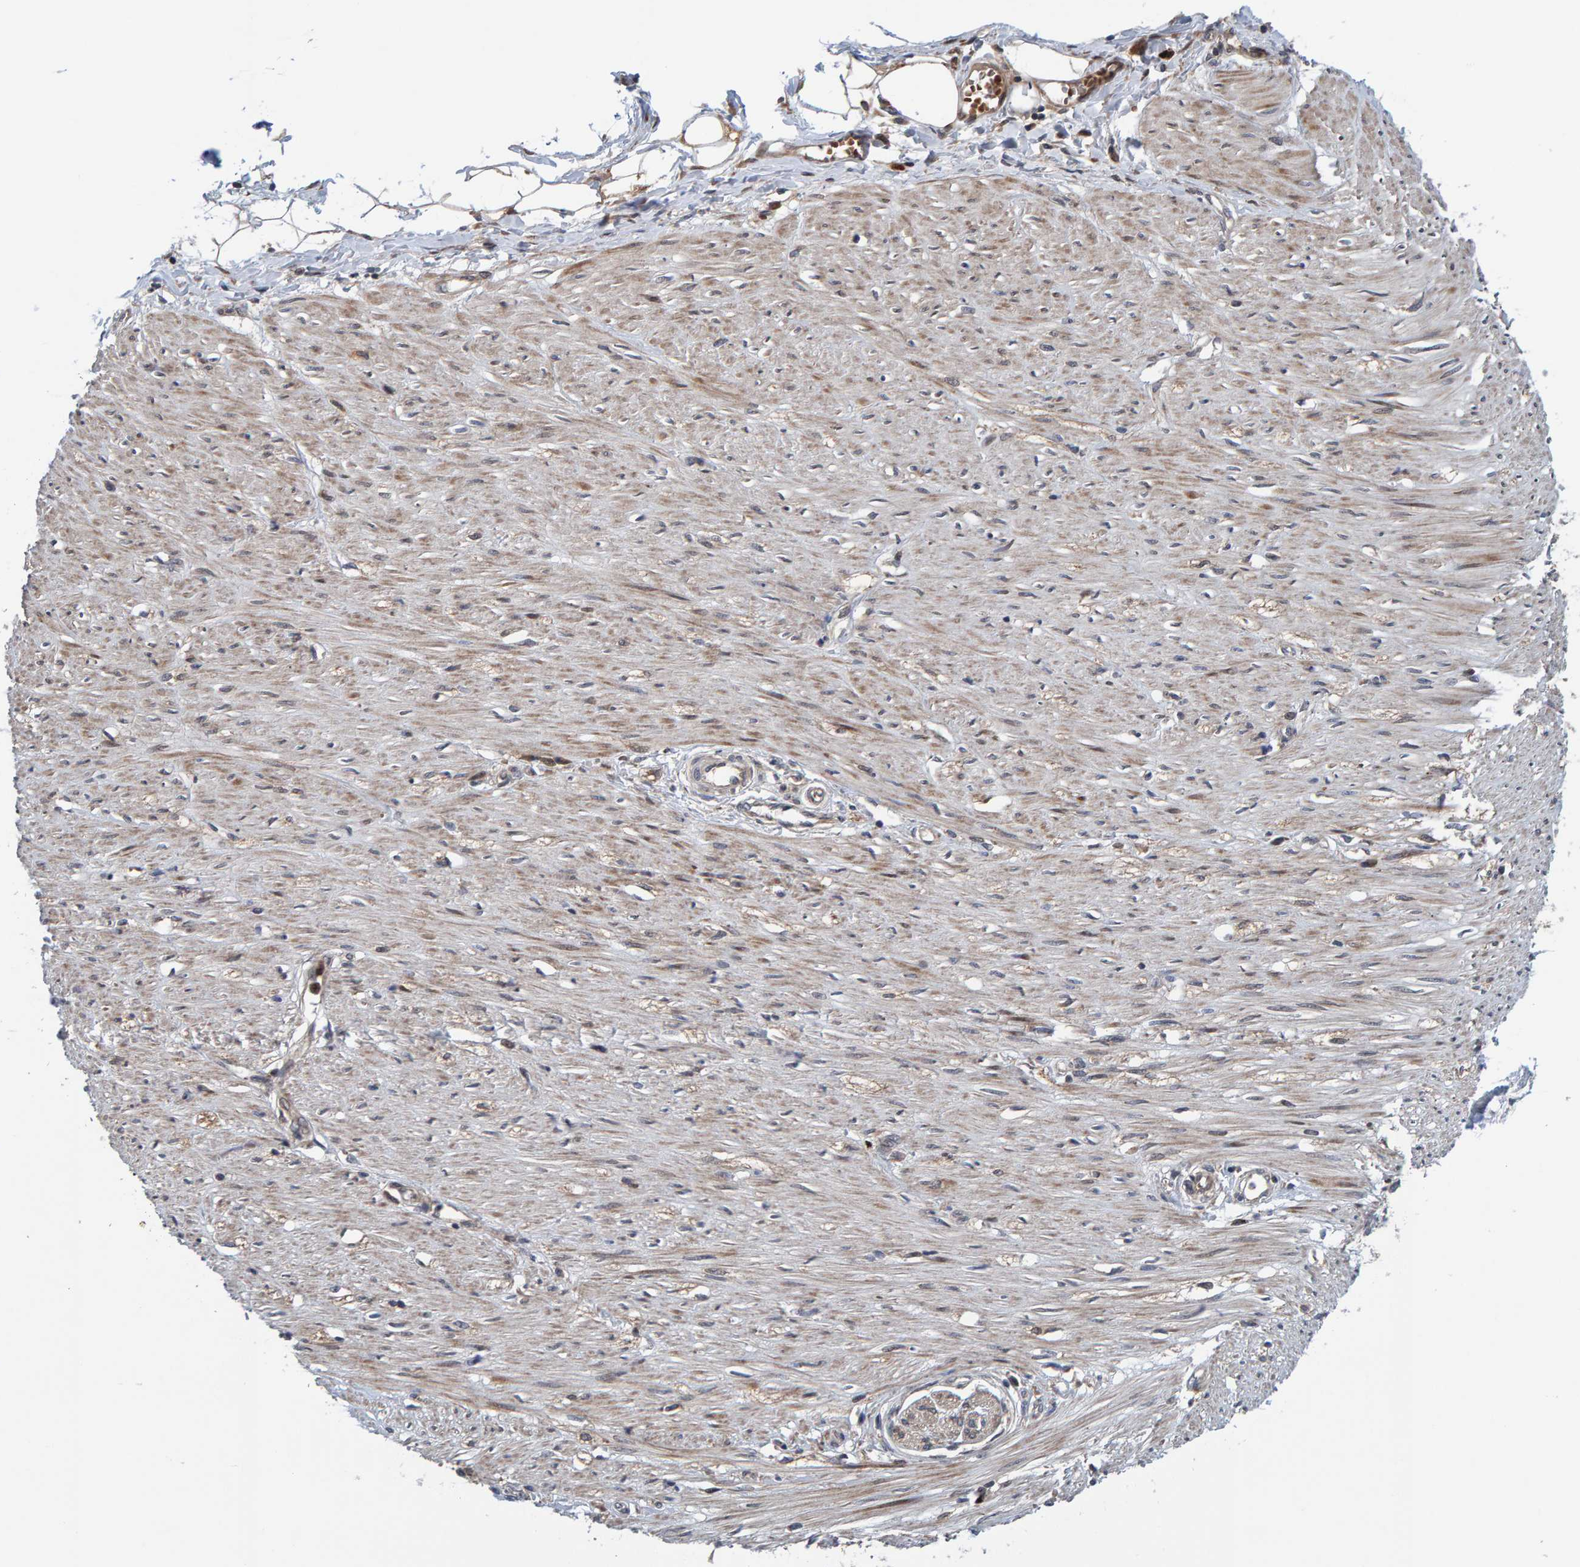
{"staining": {"intensity": "weak", "quantity": ">75%", "location": "cytoplasmic/membranous"}, "tissue": "adipose tissue", "cell_type": "Adipocytes", "image_type": "normal", "snomed": [{"axis": "morphology", "description": "Normal tissue, NOS"}, {"axis": "morphology", "description": "Adenocarcinoma, NOS"}, {"axis": "topography", "description": "Colon"}, {"axis": "topography", "description": "Peripheral nerve tissue"}], "caption": "IHC histopathology image of normal adipose tissue: human adipose tissue stained using immunohistochemistry shows low levels of weak protein expression localized specifically in the cytoplasmic/membranous of adipocytes, appearing as a cytoplasmic/membranous brown color.", "gene": "MFSD6L", "patient": {"sex": "male", "age": 14}}